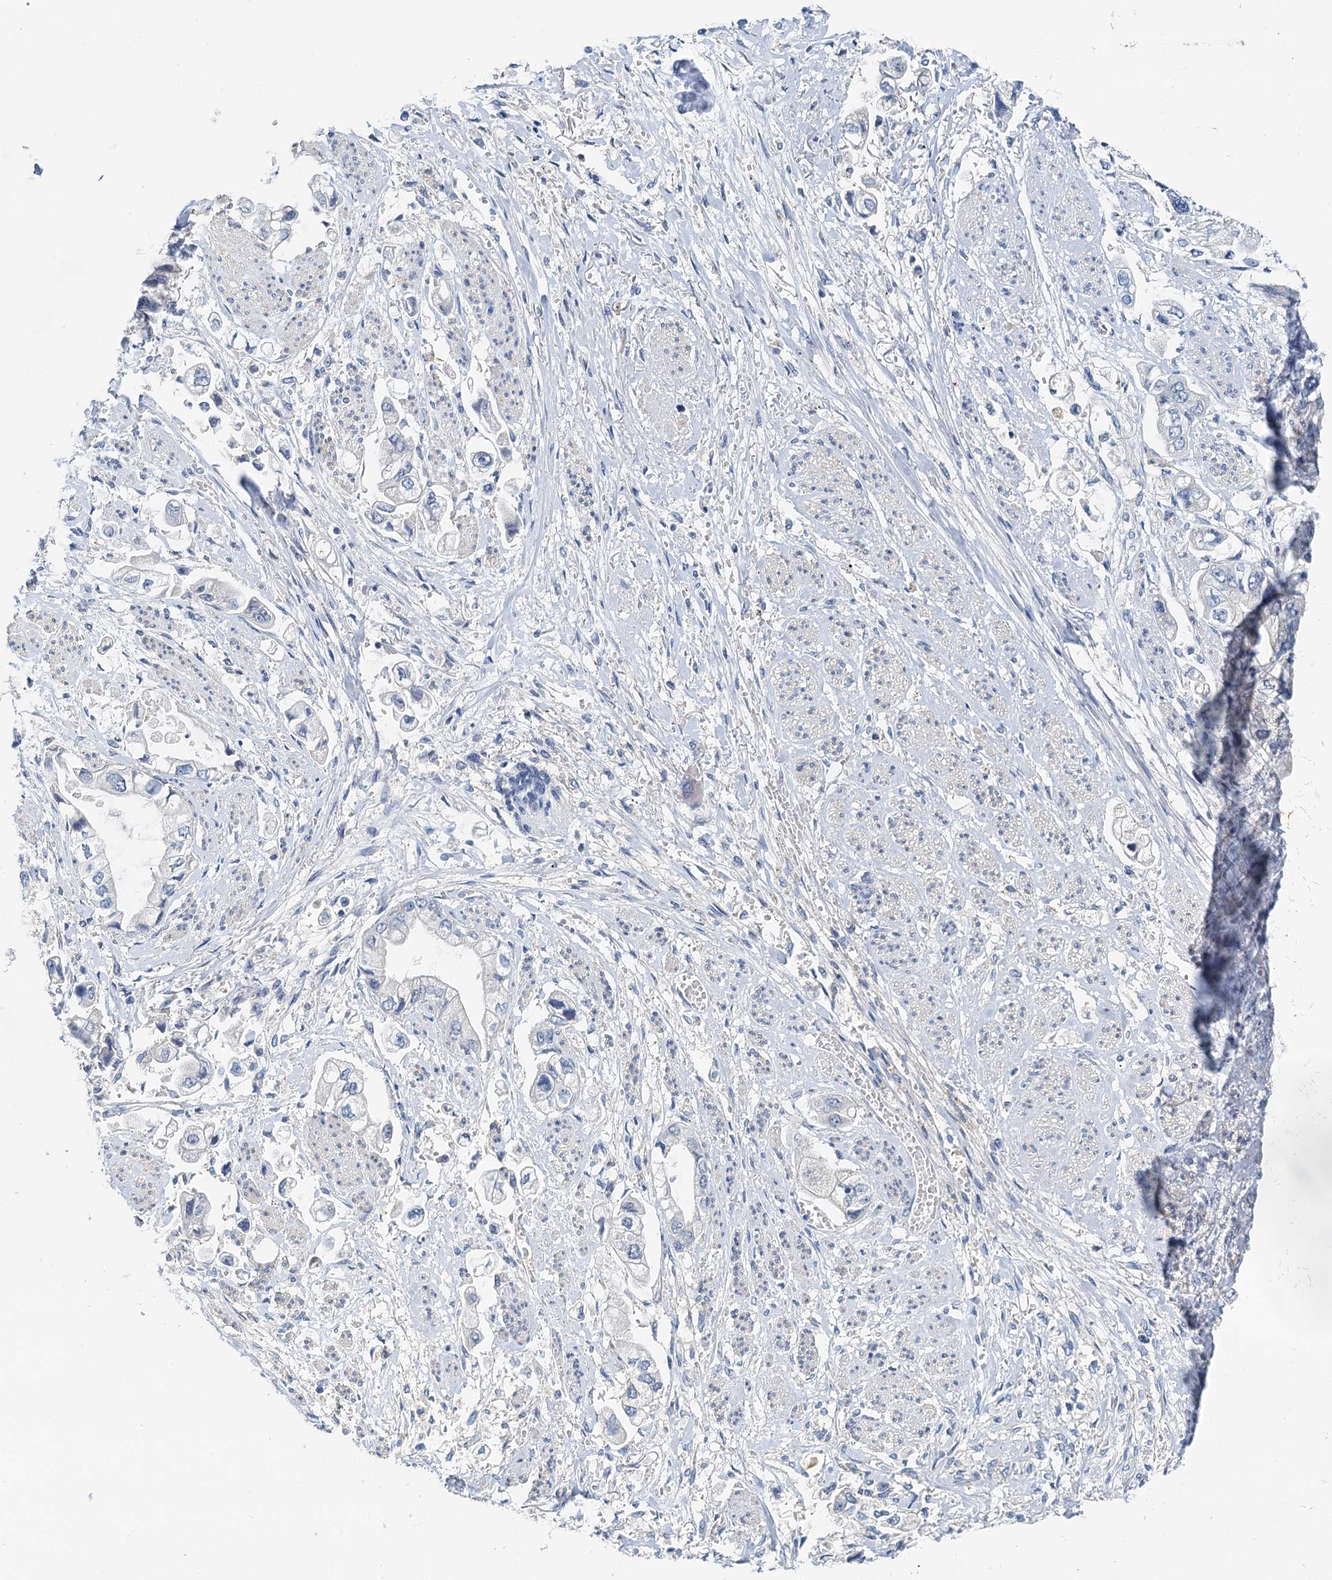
{"staining": {"intensity": "negative", "quantity": "none", "location": "none"}, "tissue": "stomach cancer", "cell_type": "Tumor cells", "image_type": "cancer", "snomed": [{"axis": "morphology", "description": "Adenocarcinoma, NOS"}, {"axis": "topography", "description": "Stomach"}], "caption": "IHC photomicrograph of neoplastic tissue: stomach cancer stained with DAB (3,3'-diaminobenzidine) demonstrates no significant protein positivity in tumor cells.", "gene": "DTD1", "patient": {"sex": "male", "age": 62}}